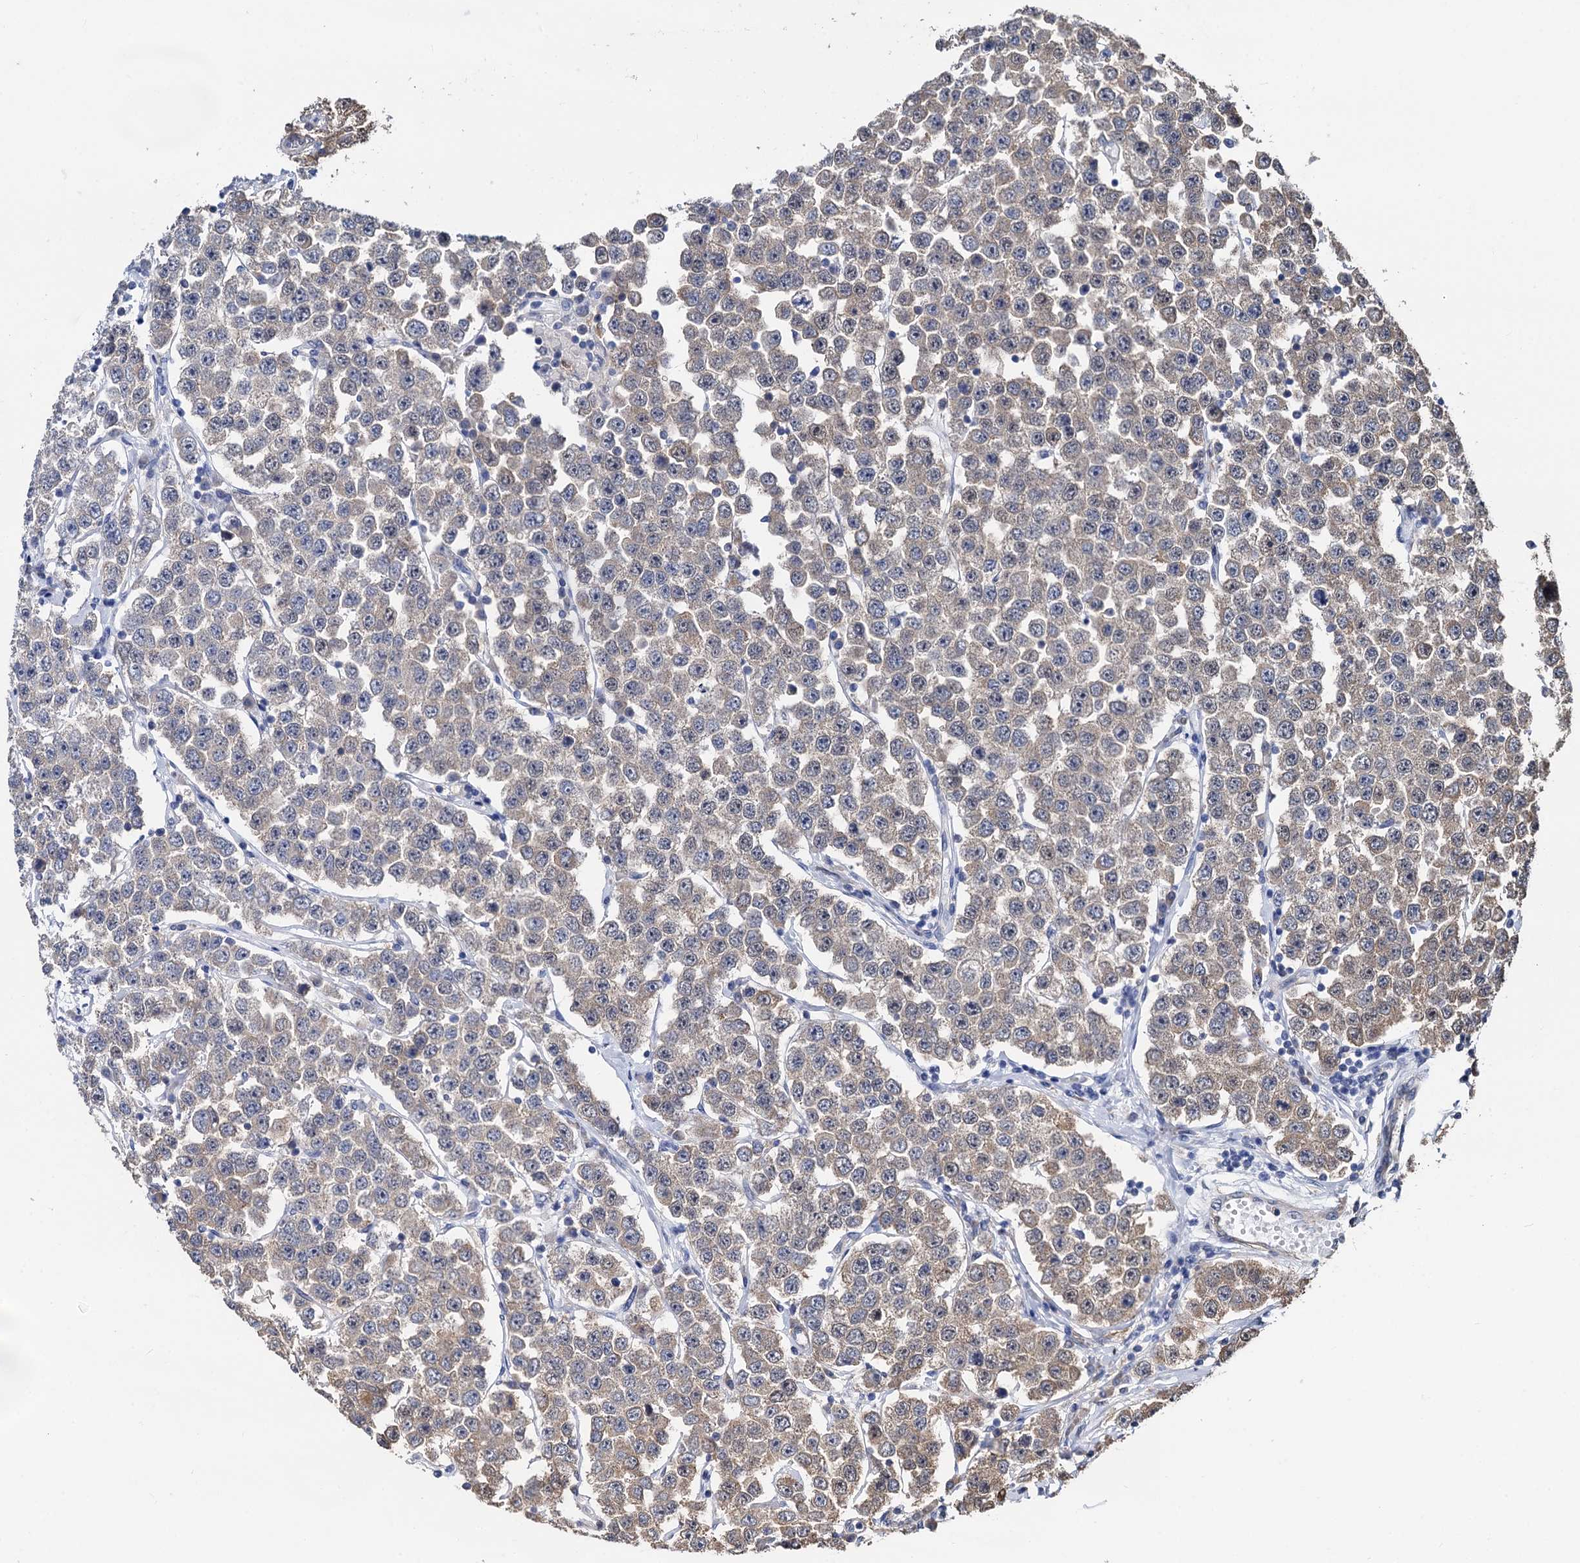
{"staining": {"intensity": "weak", "quantity": "25%-75%", "location": "cytoplasmic/membranous"}, "tissue": "testis cancer", "cell_type": "Tumor cells", "image_type": "cancer", "snomed": [{"axis": "morphology", "description": "Seminoma, NOS"}, {"axis": "topography", "description": "Testis"}], "caption": "Seminoma (testis) stained with a protein marker demonstrates weak staining in tumor cells.", "gene": "PSMD4", "patient": {"sex": "male", "age": 28}}